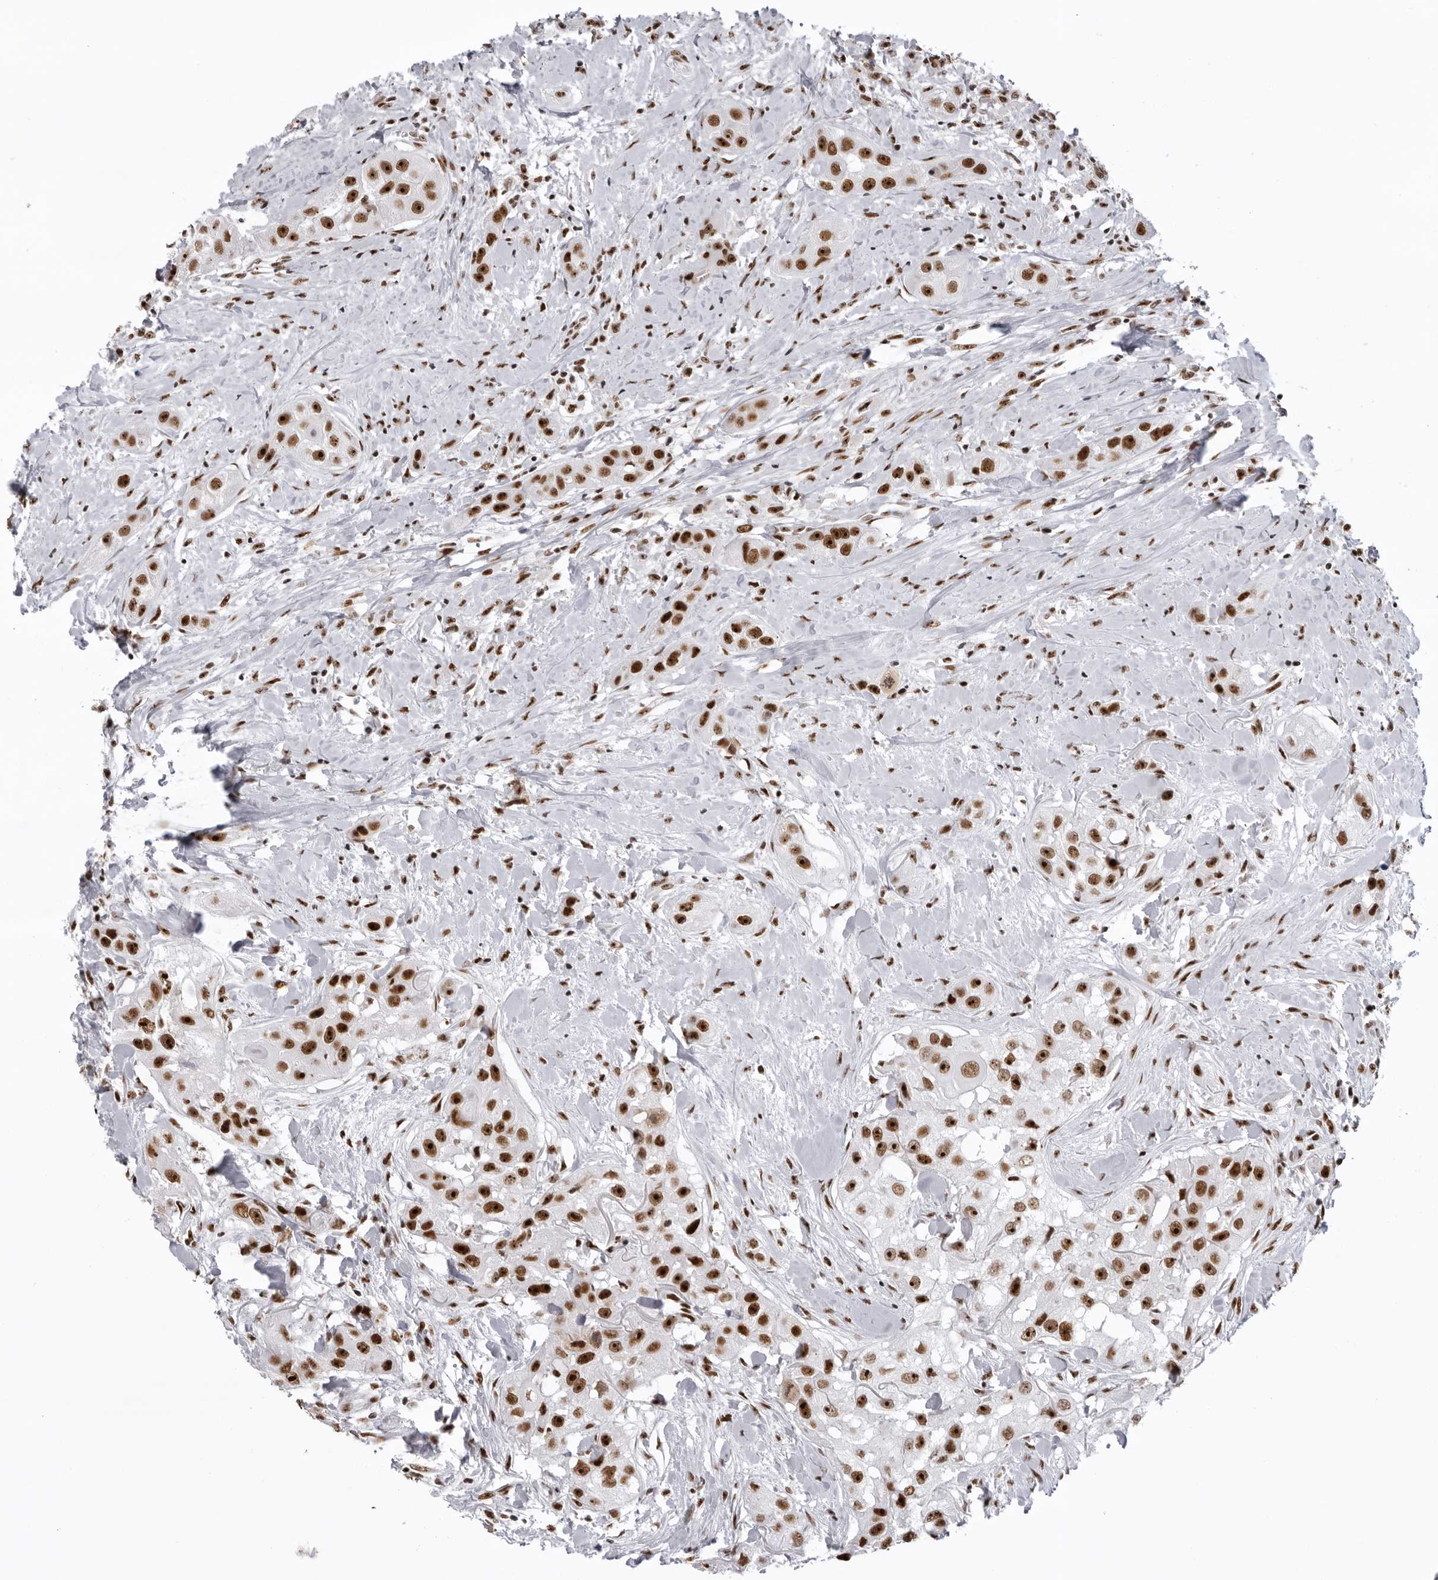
{"staining": {"intensity": "strong", "quantity": ">75%", "location": "nuclear"}, "tissue": "head and neck cancer", "cell_type": "Tumor cells", "image_type": "cancer", "snomed": [{"axis": "morphology", "description": "Normal tissue, NOS"}, {"axis": "morphology", "description": "Squamous cell carcinoma, NOS"}, {"axis": "topography", "description": "Skeletal muscle"}, {"axis": "topography", "description": "Head-Neck"}], "caption": "A brown stain shows strong nuclear expression of a protein in human head and neck cancer (squamous cell carcinoma) tumor cells.", "gene": "DHX9", "patient": {"sex": "male", "age": 51}}